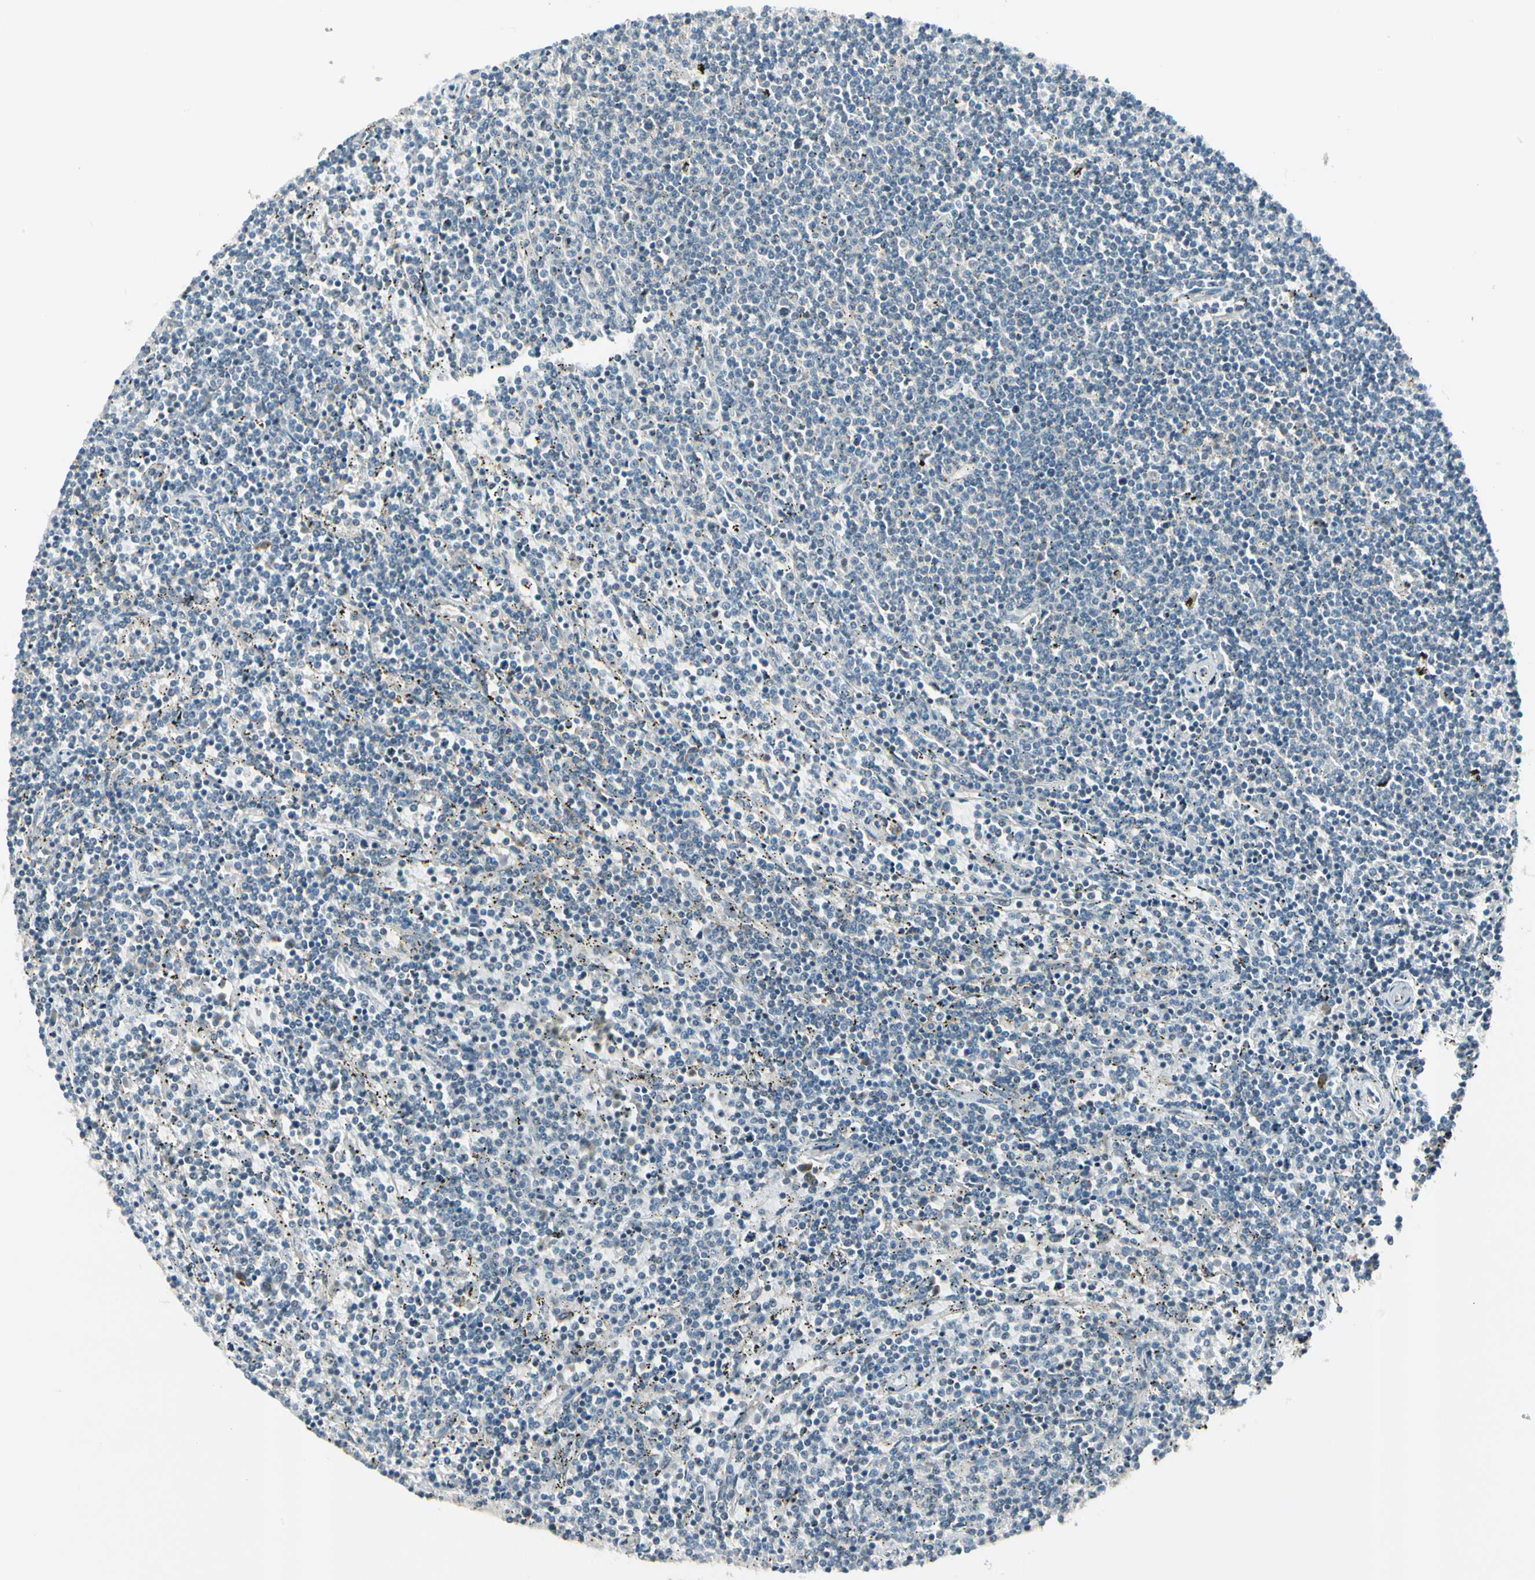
{"staining": {"intensity": "negative", "quantity": "none", "location": "none"}, "tissue": "lymphoma", "cell_type": "Tumor cells", "image_type": "cancer", "snomed": [{"axis": "morphology", "description": "Malignant lymphoma, non-Hodgkin's type, Low grade"}, {"axis": "topography", "description": "Spleen"}], "caption": "This is a histopathology image of immunohistochemistry (IHC) staining of malignant lymphoma, non-Hodgkin's type (low-grade), which shows no positivity in tumor cells.", "gene": "BNIP1", "patient": {"sex": "female", "age": 50}}